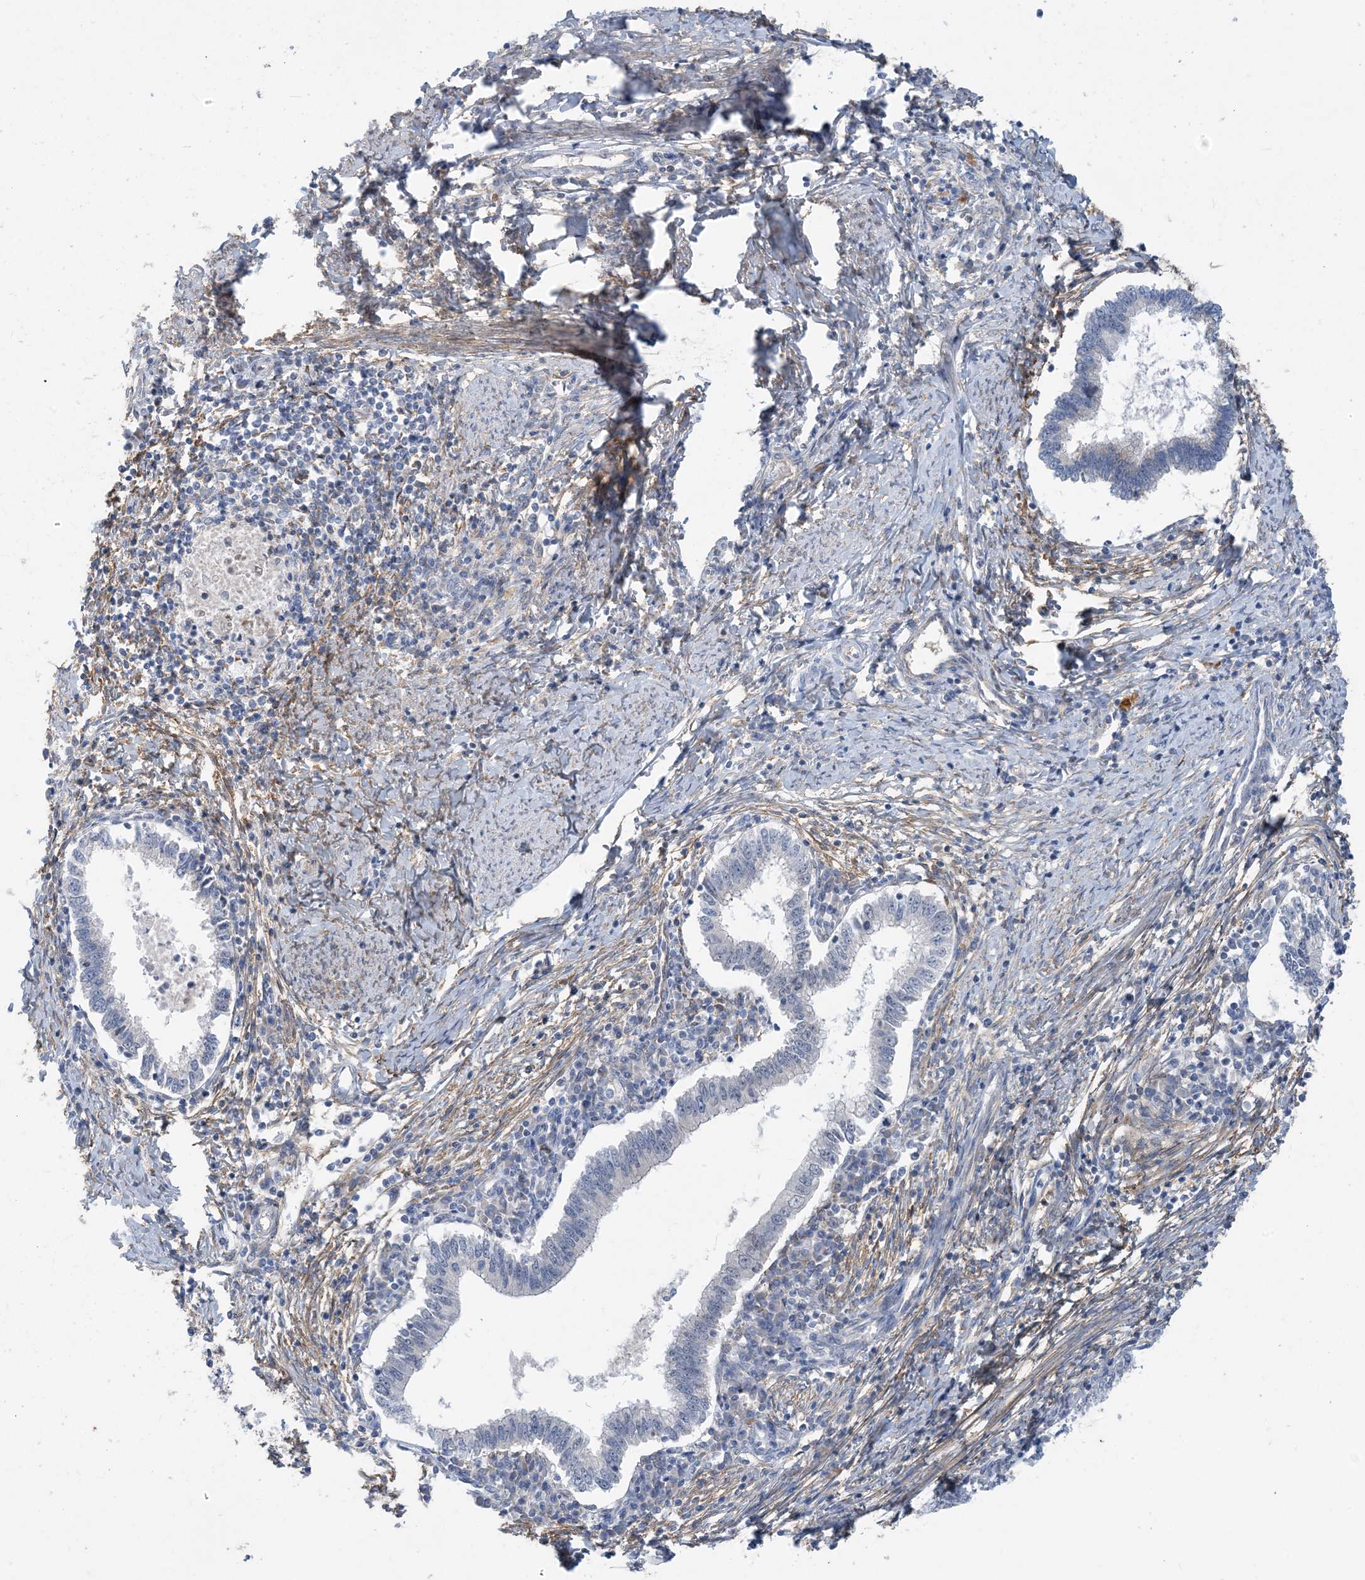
{"staining": {"intensity": "negative", "quantity": "none", "location": "none"}, "tissue": "cervical cancer", "cell_type": "Tumor cells", "image_type": "cancer", "snomed": [{"axis": "morphology", "description": "Adenocarcinoma, NOS"}, {"axis": "topography", "description": "Cervix"}], "caption": "Human adenocarcinoma (cervical) stained for a protein using immunohistochemistry (IHC) demonstrates no staining in tumor cells.", "gene": "EIF2A", "patient": {"sex": "female", "age": 36}}